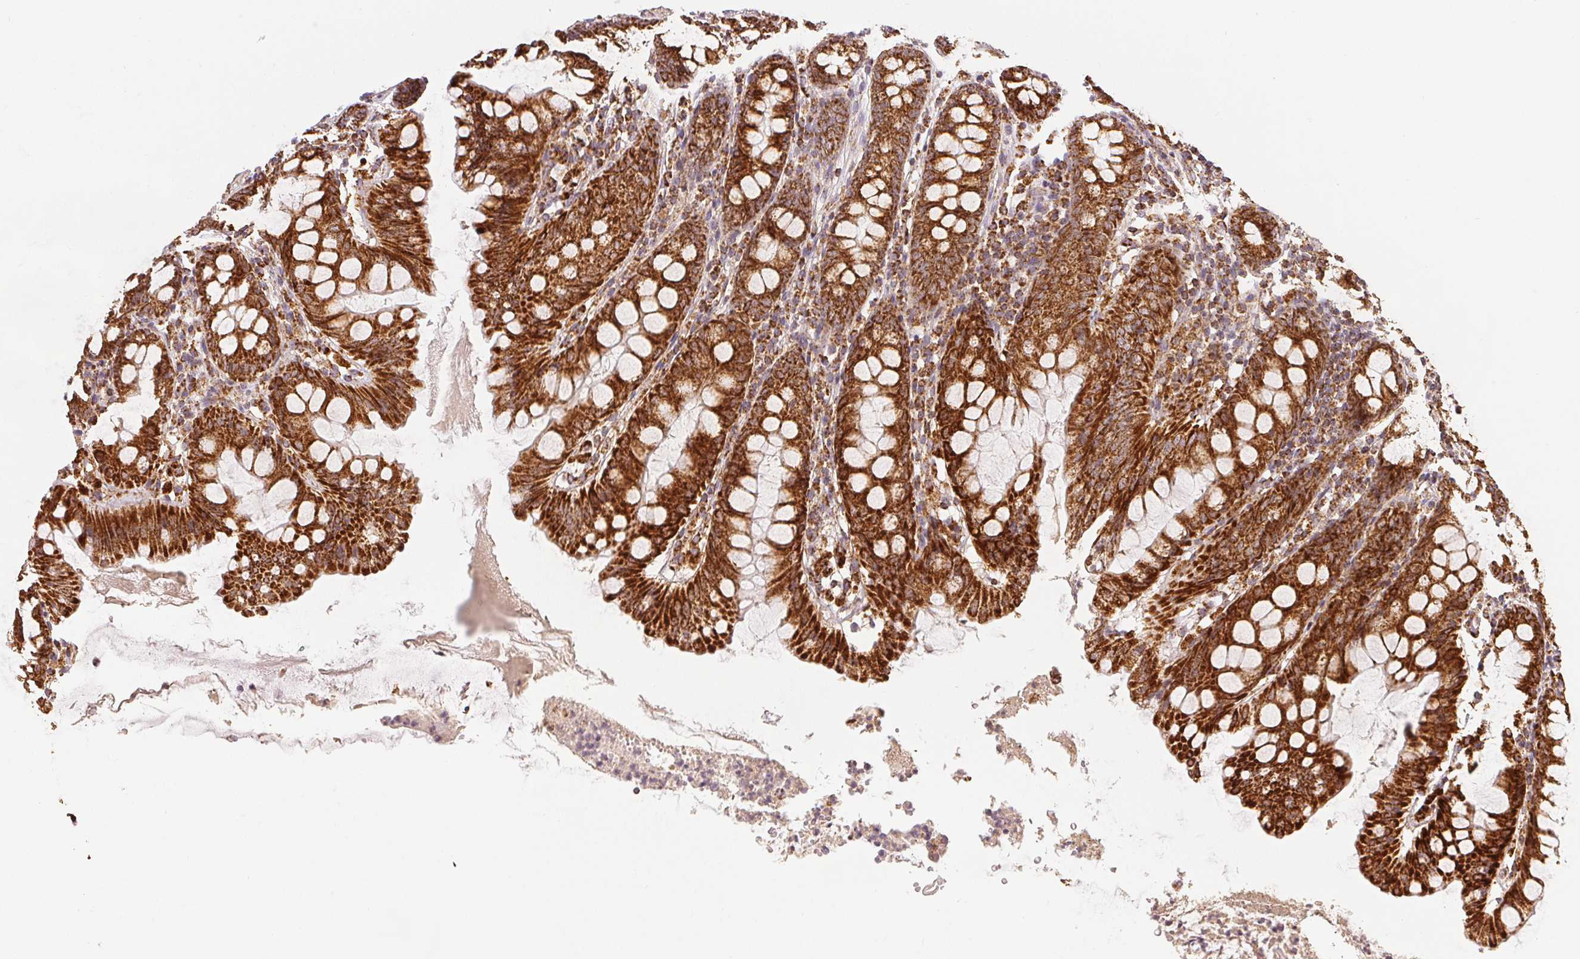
{"staining": {"intensity": "strong", "quantity": ">75%", "location": "cytoplasmic/membranous"}, "tissue": "colon", "cell_type": "Glandular cells", "image_type": "normal", "snomed": [{"axis": "morphology", "description": "Normal tissue, NOS"}, {"axis": "topography", "description": "Colon"}], "caption": "Immunohistochemistry of unremarkable human colon demonstrates high levels of strong cytoplasmic/membranous expression in approximately >75% of glandular cells.", "gene": "SDHB", "patient": {"sex": "female", "age": 84}}